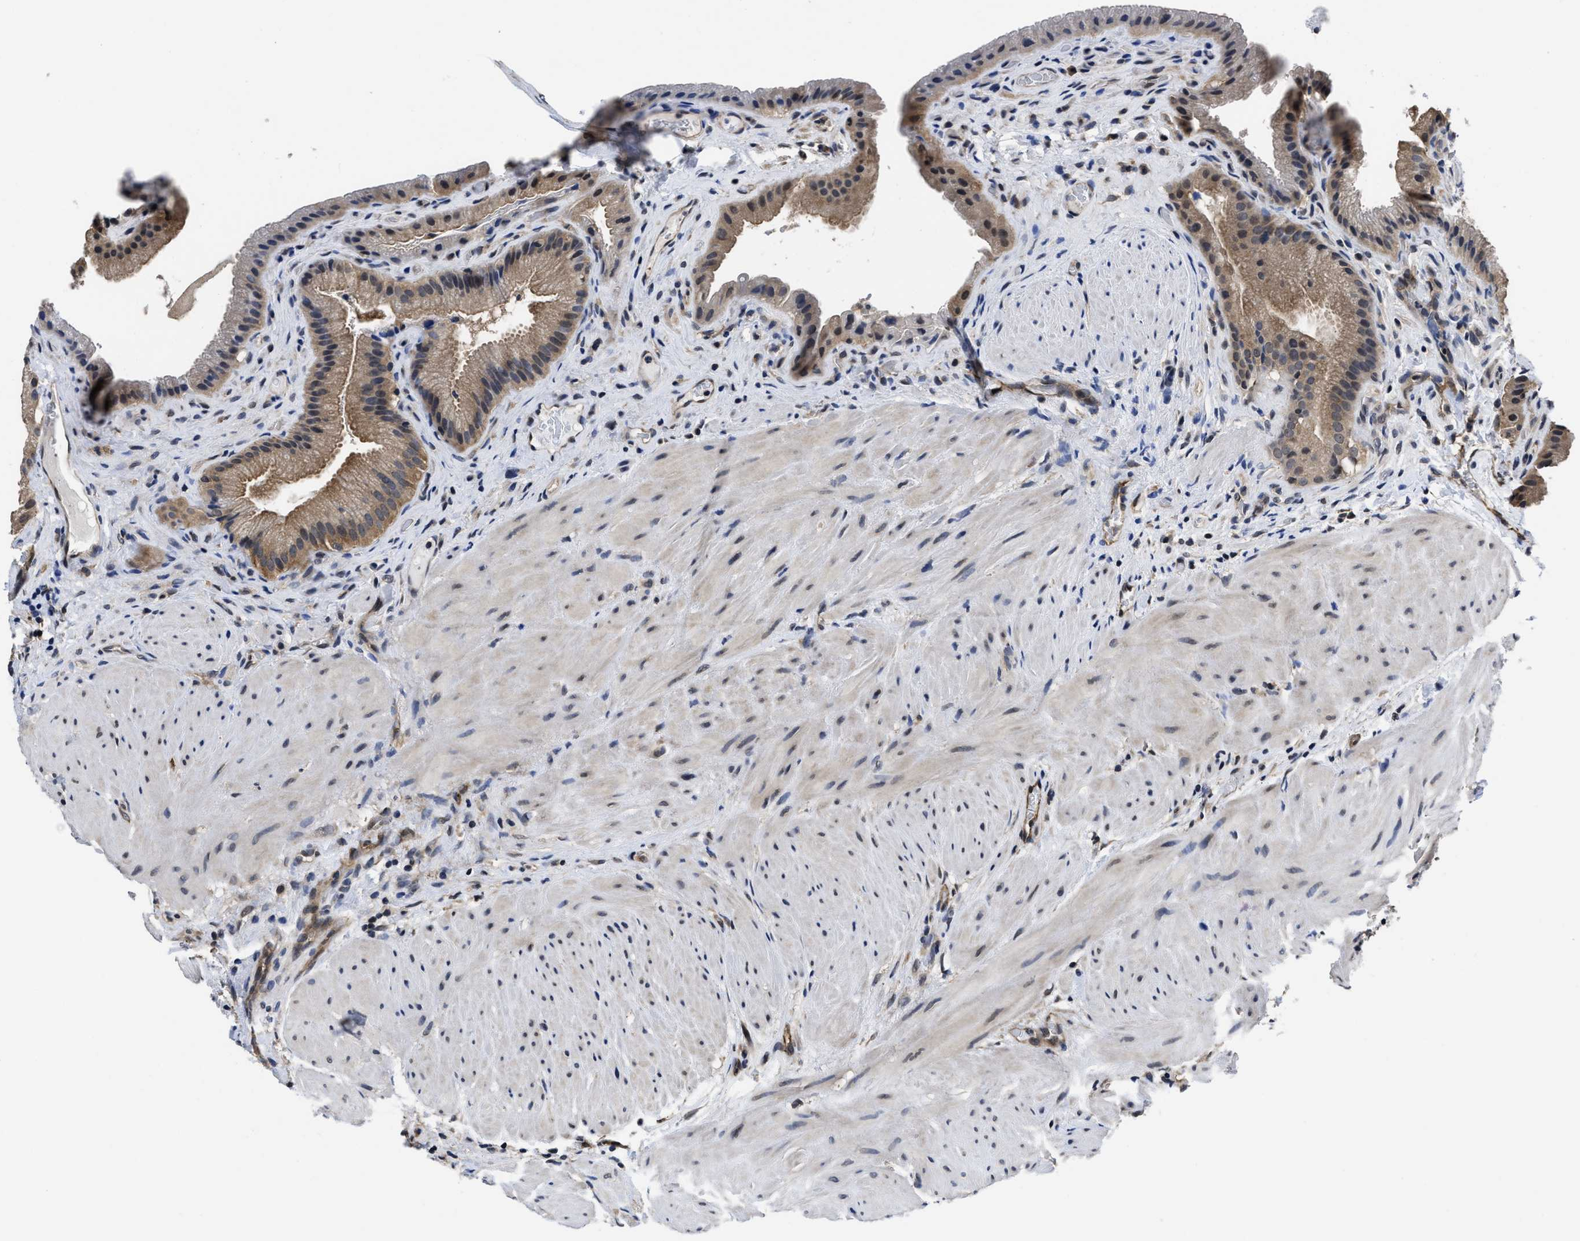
{"staining": {"intensity": "moderate", "quantity": ">75%", "location": "cytoplasmic/membranous"}, "tissue": "gallbladder", "cell_type": "Glandular cells", "image_type": "normal", "snomed": [{"axis": "morphology", "description": "Normal tissue, NOS"}, {"axis": "topography", "description": "Gallbladder"}], "caption": "Immunohistochemistry staining of benign gallbladder, which exhibits medium levels of moderate cytoplasmic/membranous staining in about >75% of glandular cells indicating moderate cytoplasmic/membranous protein expression. The staining was performed using DAB (3,3'-diaminobenzidine) (brown) for protein detection and nuclei were counterstained in hematoxylin (blue).", "gene": "MCOLN2", "patient": {"sex": "male", "age": 49}}